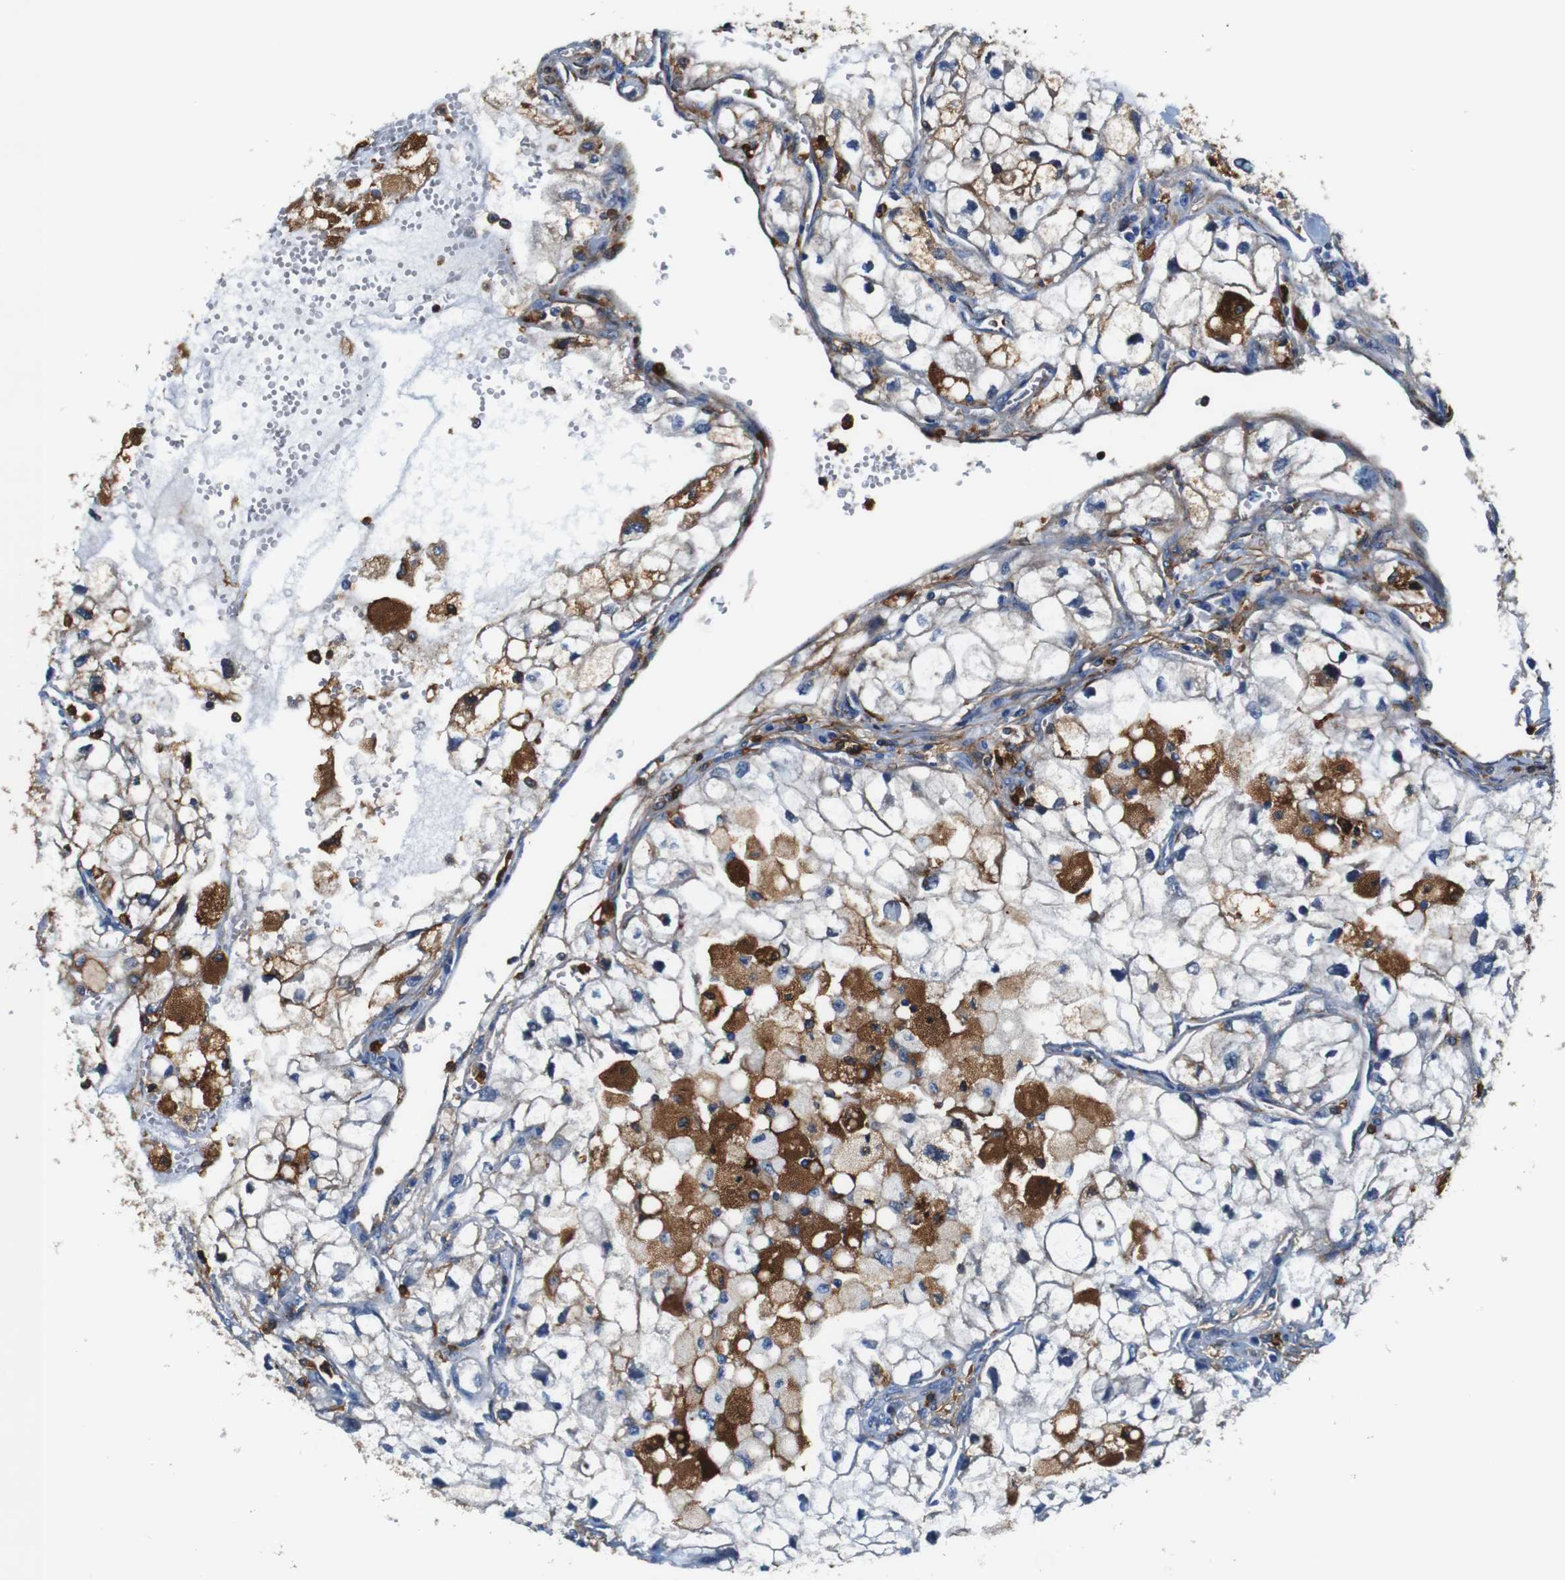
{"staining": {"intensity": "weak", "quantity": "<25%", "location": "cytoplasmic/membranous"}, "tissue": "renal cancer", "cell_type": "Tumor cells", "image_type": "cancer", "snomed": [{"axis": "morphology", "description": "Adenocarcinoma, NOS"}, {"axis": "topography", "description": "Kidney"}], "caption": "The IHC image has no significant staining in tumor cells of renal cancer tissue.", "gene": "ANXA1", "patient": {"sex": "female", "age": 70}}